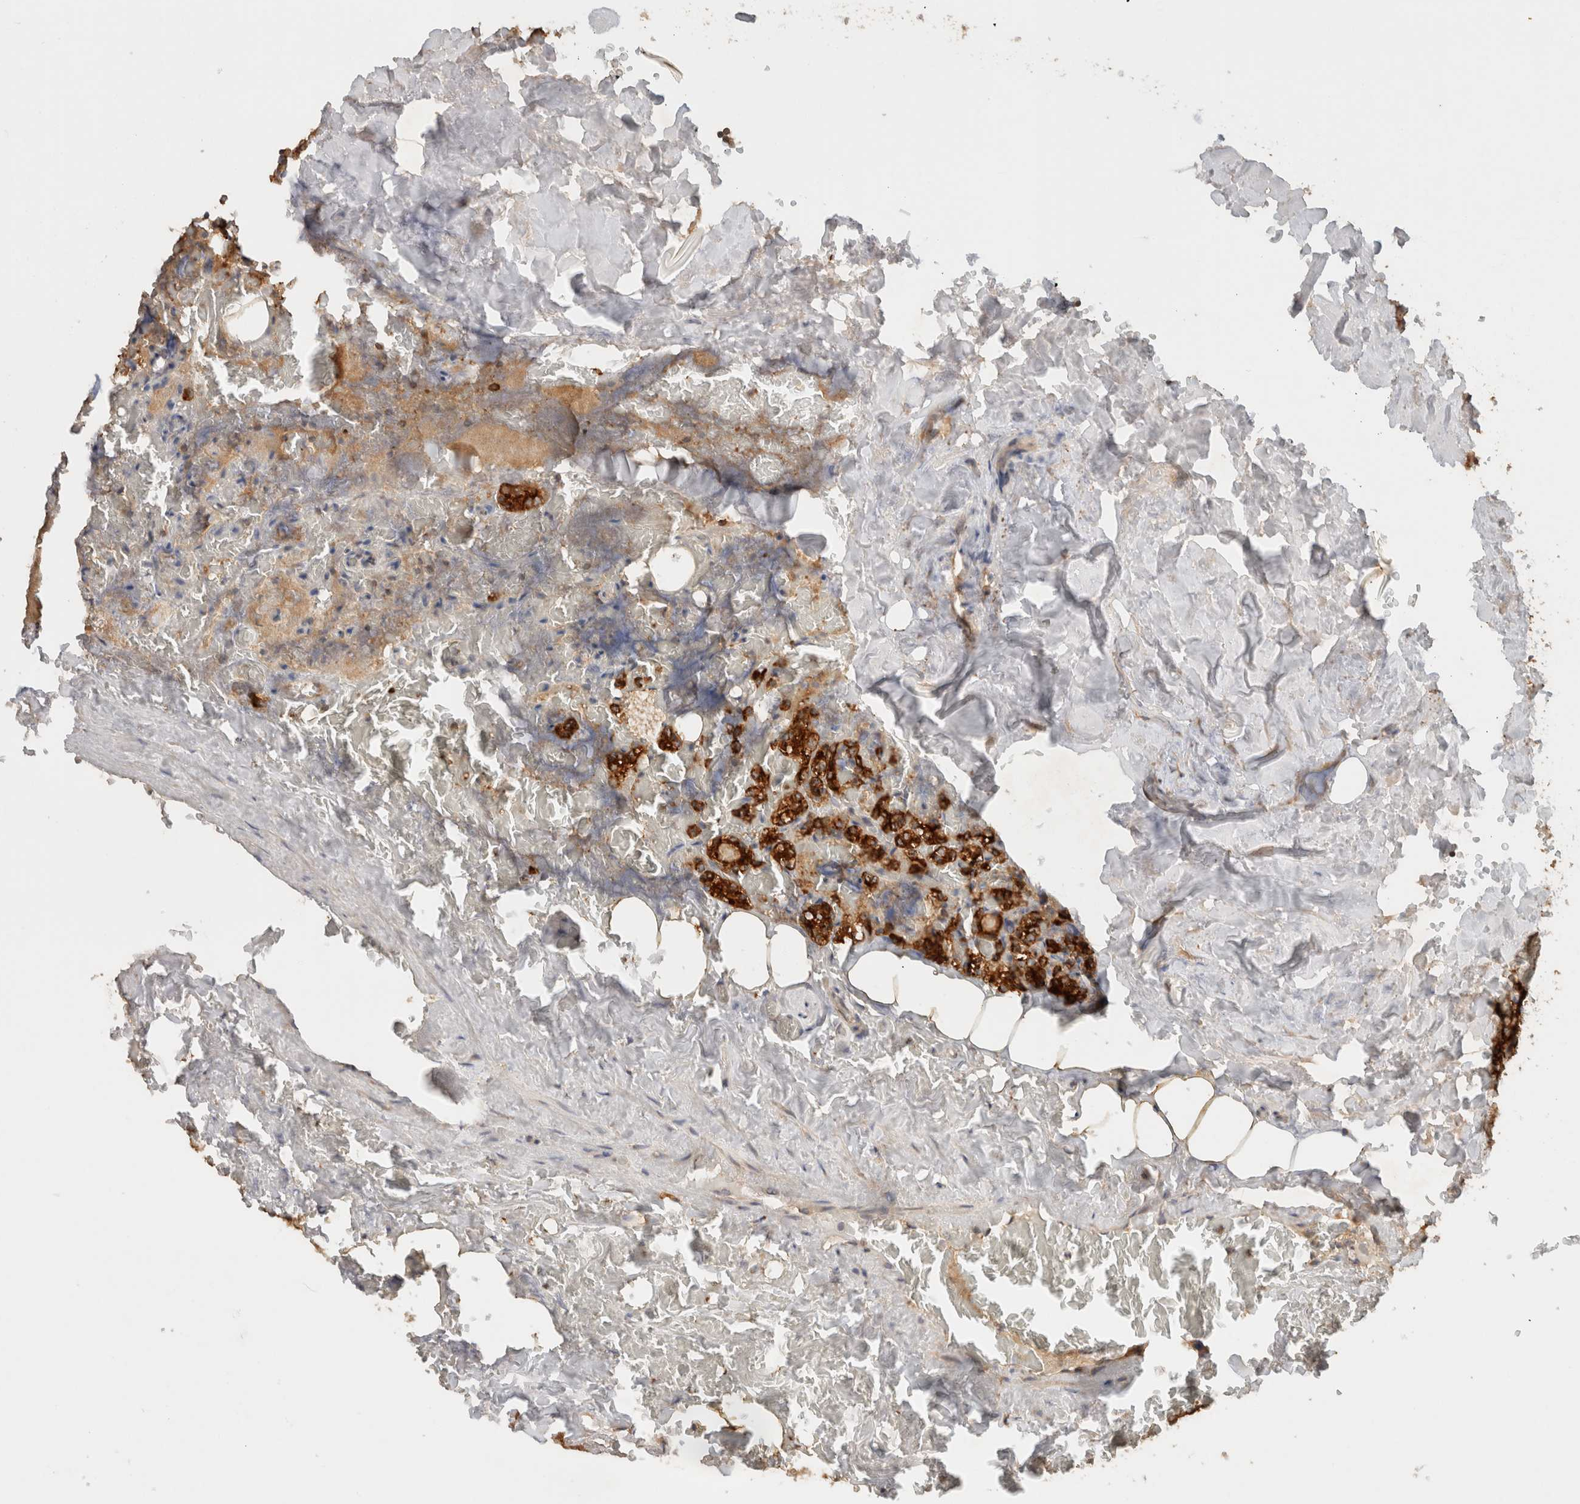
{"staining": {"intensity": "strong", "quantity": ">75%", "location": "cytoplasmic/membranous"}, "tissue": "parathyroid gland", "cell_type": "Glandular cells", "image_type": "normal", "snomed": [{"axis": "morphology", "description": "Normal tissue, NOS"}, {"axis": "topography", "description": "Parathyroid gland"}], "caption": "Immunohistochemical staining of benign parathyroid gland exhibits strong cytoplasmic/membranous protein staining in approximately >75% of glandular cells.", "gene": "ARFGEF2", "patient": {"sex": "female", "age": 78}}